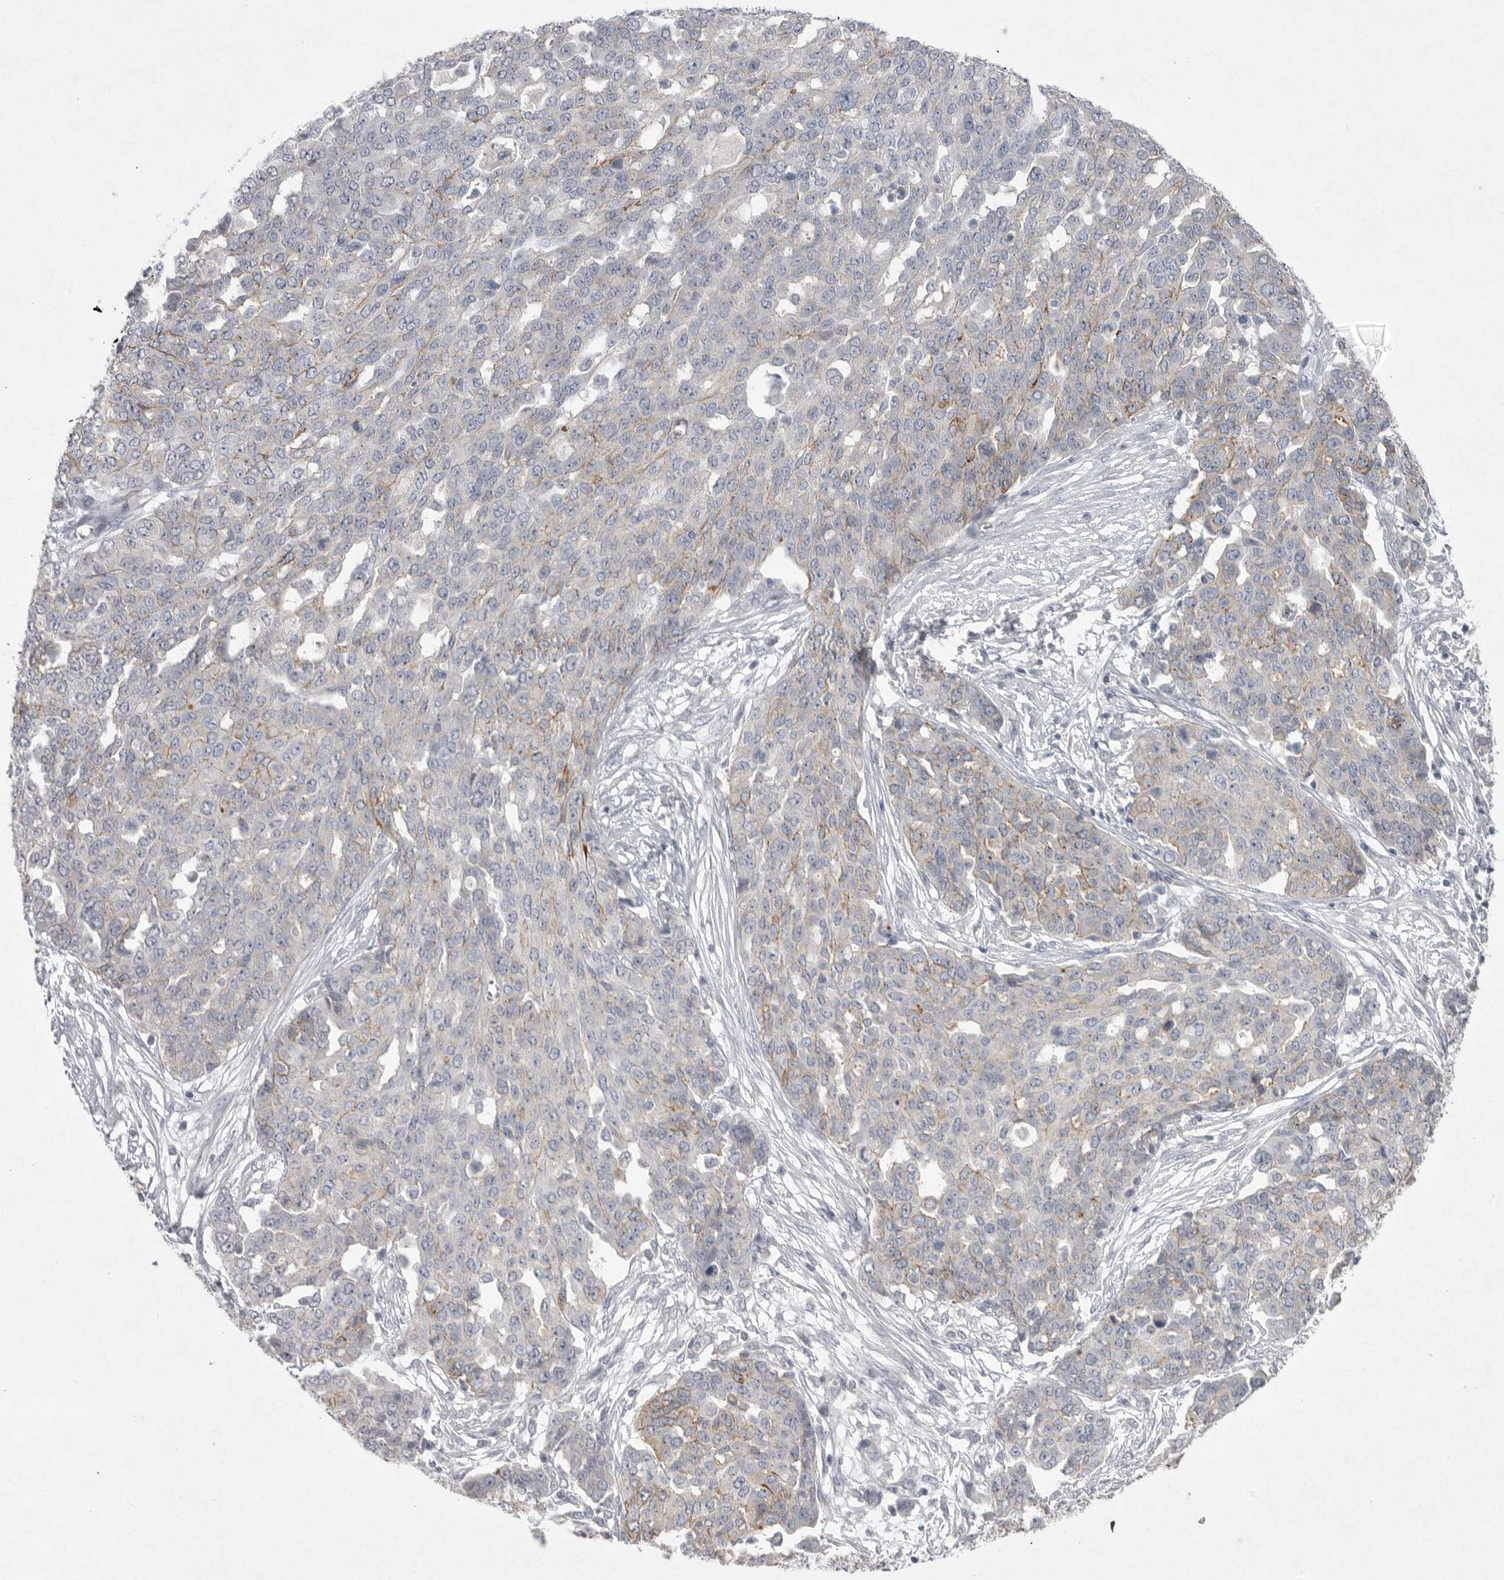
{"staining": {"intensity": "weak", "quantity": "<25%", "location": "cytoplasmic/membranous"}, "tissue": "ovarian cancer", "cell_type": "Tumor cells", "image_type": "cancer", "snomed": [{"axis": "morphology", "description": "Cystadenocarcinoma, serous, NOS"}, {"axis": "topography", "description": "Soft tissue"}, {"axis": "topography", "description": "Ovary"}], "caption": "IHC histopathology image of human ovarian cancer stained for a protein (brown), which reveals no staining in tumor cells.", "gene": "VANGL2", "patient": {"sex": "female", "age": 57}}